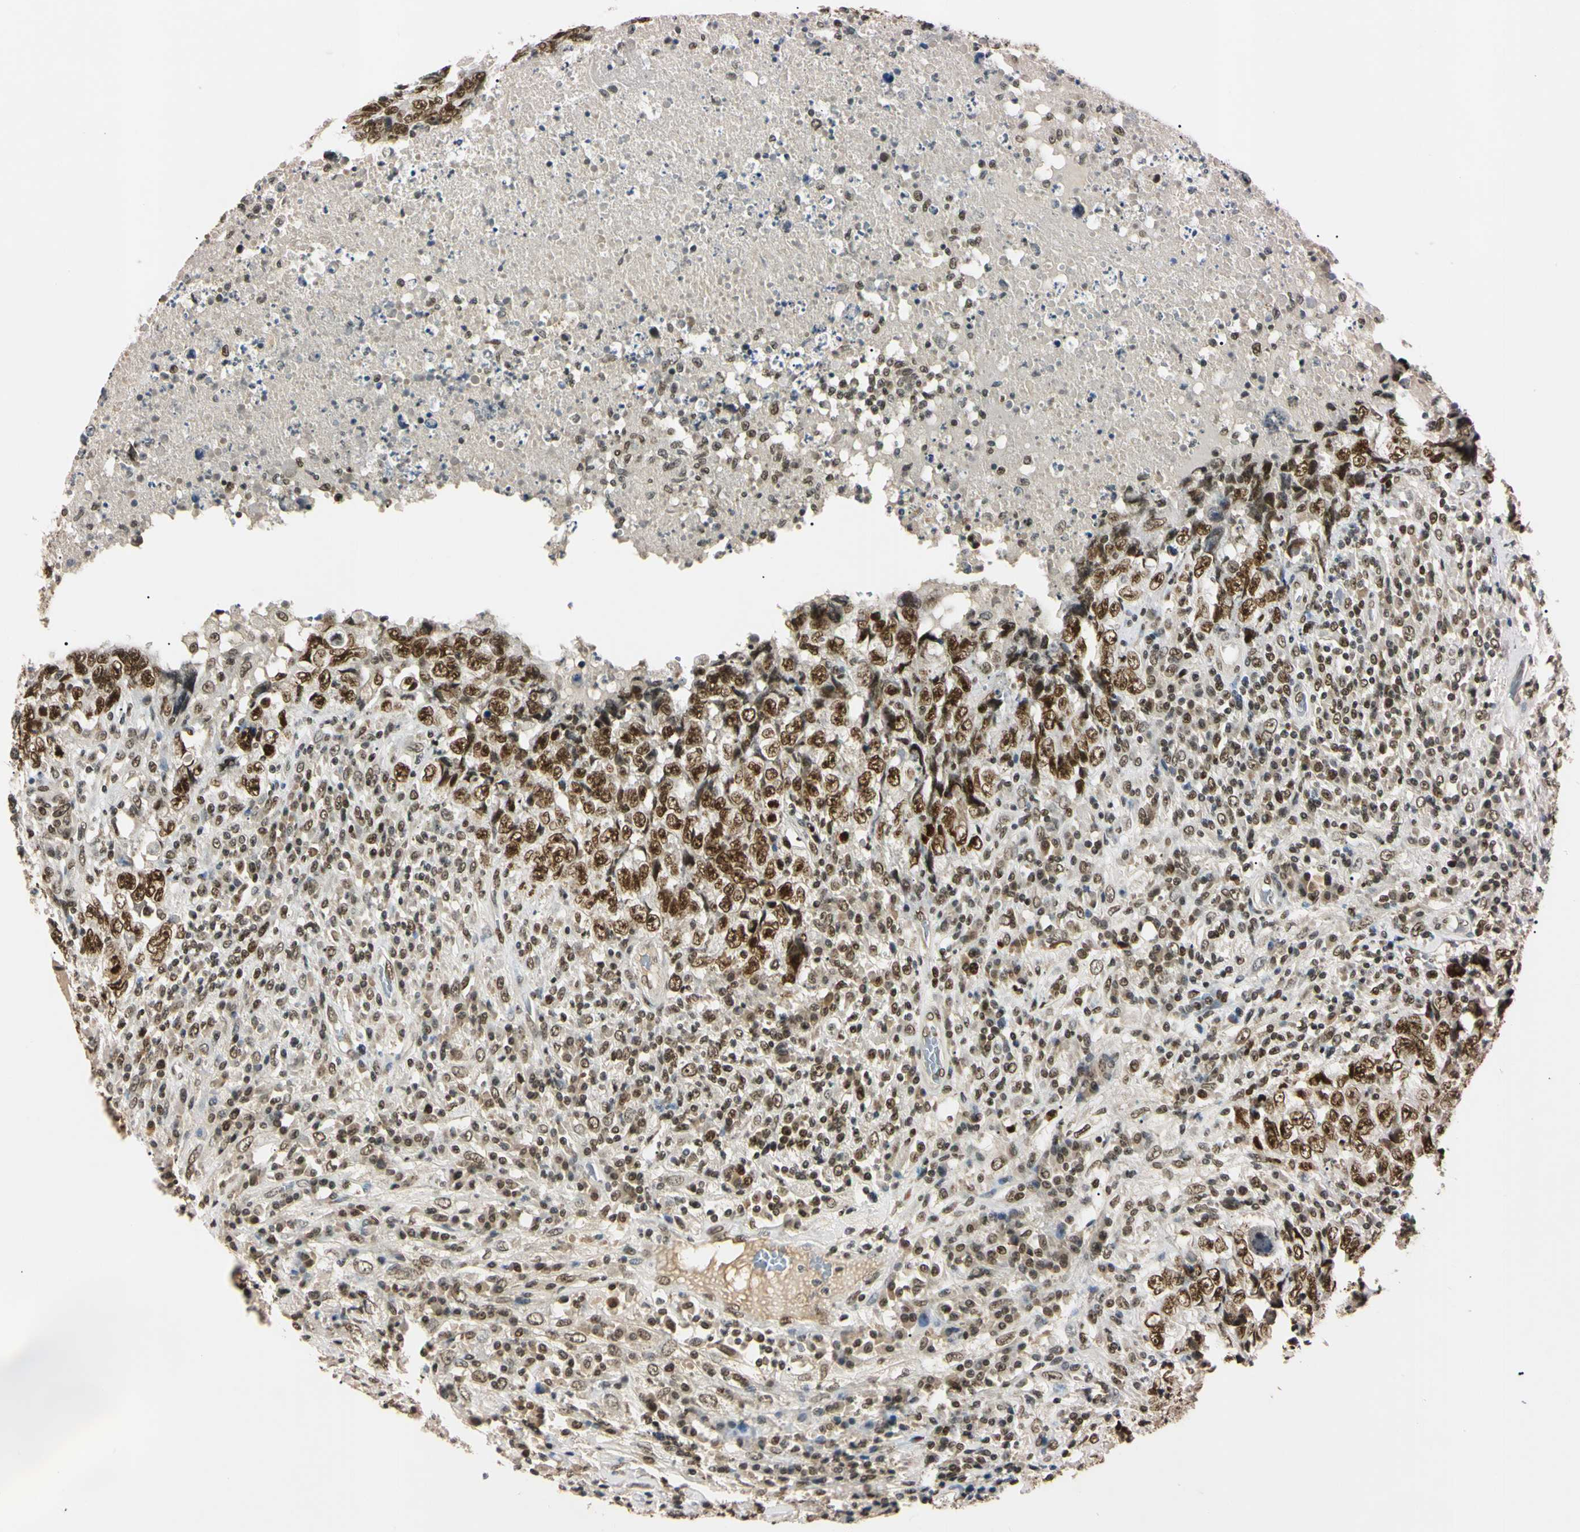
{"staining": {"intensity": "strong", "quantity": ">75%", "location": "nuclear"}, "tissue": "testis cancer", "cell_type": "Tumor cells", "image_type": "cancer", "snomed": [{"axis": "morphology", "description": "Necrosis, NOS"}, {"axis": "morphology", "description": "Carcinoma, Embryonal, NOS"}, {"axis": "topography", "description": "Testis"}], "caption": "A high-resolution micrograph shows immunohistochemistry (IHC) staining of testis cancer, which exhibits strong nuclear positivity in about >75% of tumor cells. Immunohistochemistry stains the protein of interest in brown and the nuclei are stained blue.", "gene": "SMARCA5", "patient": {"sex": "male", "age": 19}}